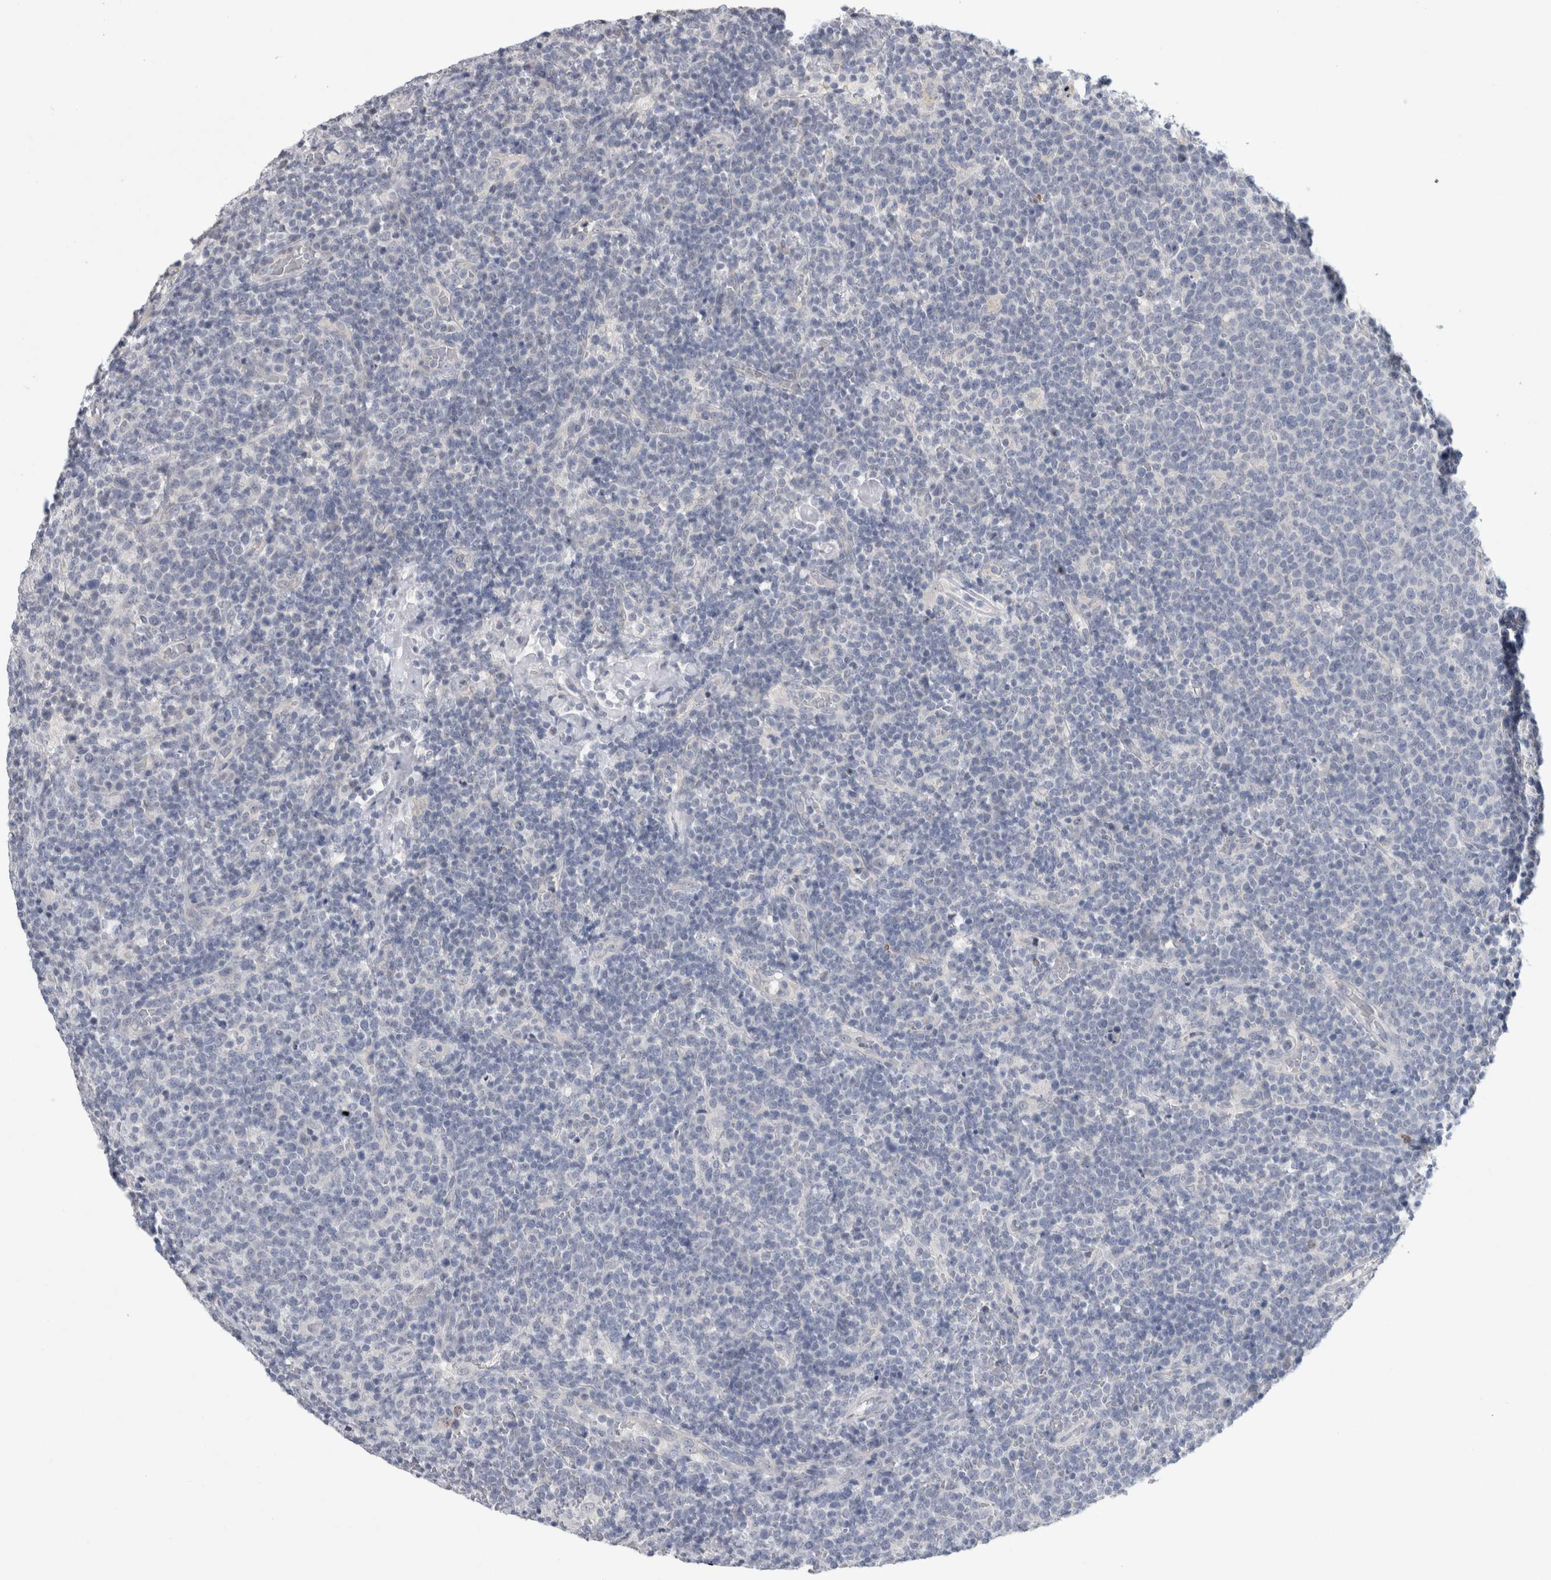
{"staining": {"intensity": "negative", "quantity": "none", "location": "none"}, "tissue": "lymphoma", "cell_type": "Tumor cells", "image_type": "cancer", "snomed": [{"axis": "morphology", "description": "Malignant lymphoma, non-Hodgkin's type, High grade"}, {"axis": "topography", "description": "Lymph node"}], "caption": "High magnification brightfield microscopy of lymphoma stained with DAB (3,3'-diaminobenzidine) (brown) and counterstained with hematoxylin (blue): tumor cells show no significant expression.", "gene": "TONSL", "patient": {"sex": "male", "age": 61}}